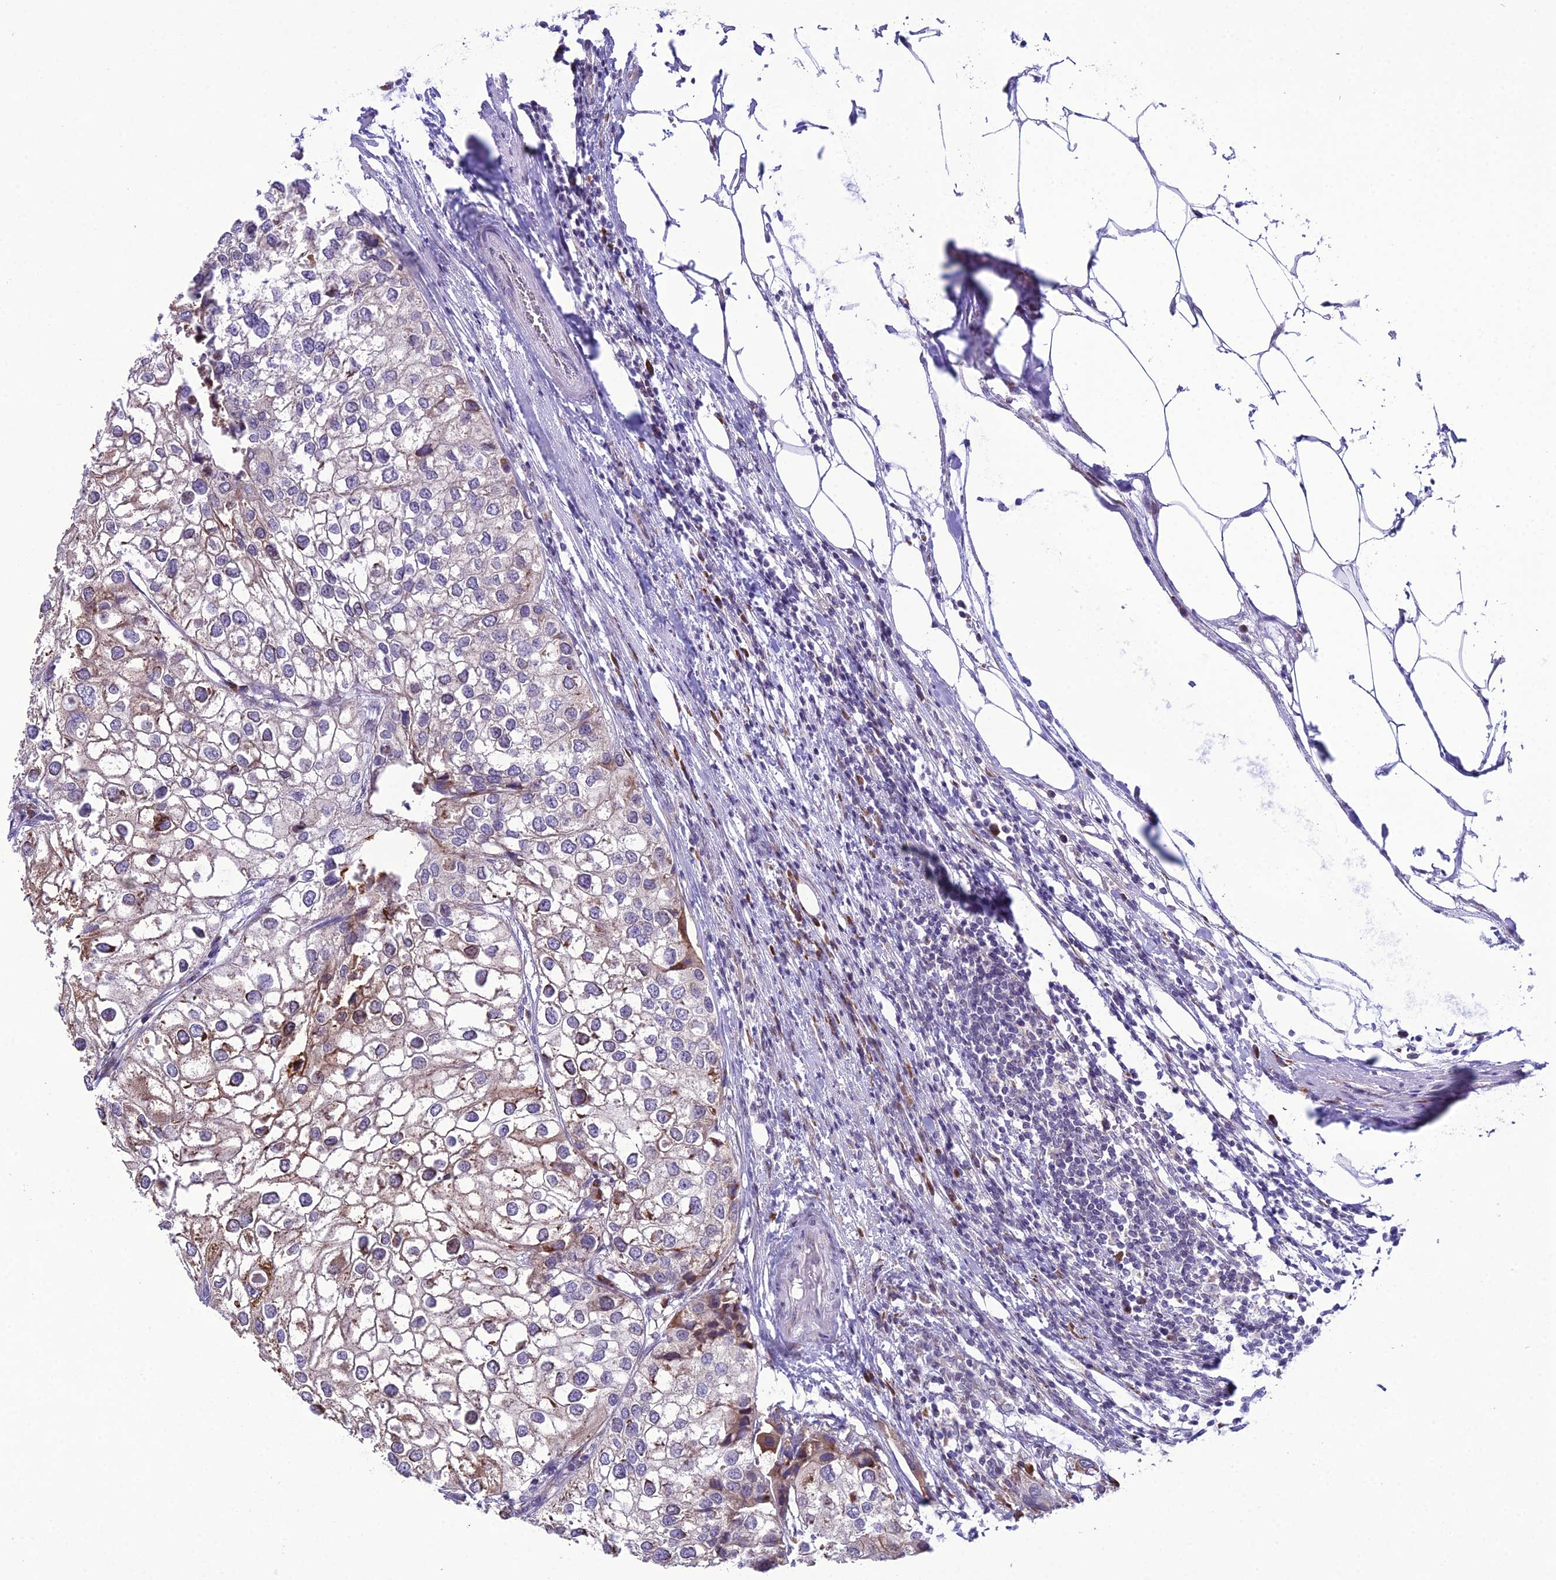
{"staining": {"intensity": "weak", "quantity": "<25%", "location": "cytoplasmic/membranous"}, "tissue": "urothelial cancer", "cell_type": "Tumor cells", "image_type": "cancer", "snomed": [{"axis": "morphology", "description": "Urothelial carcinoma, High grade"}, {"axis": "topography", "description": "Urinary bladder"}], "caption": "Photomicrograph shows no significant protein positivity in tumor cells of urothelial cancer. (DAB (3,3'-diaminobenzidine) IHC visualized using brightfield microscopy, high magnification).", "gene": "RPS26", "patient": {"sex": "male", "age": 64}}